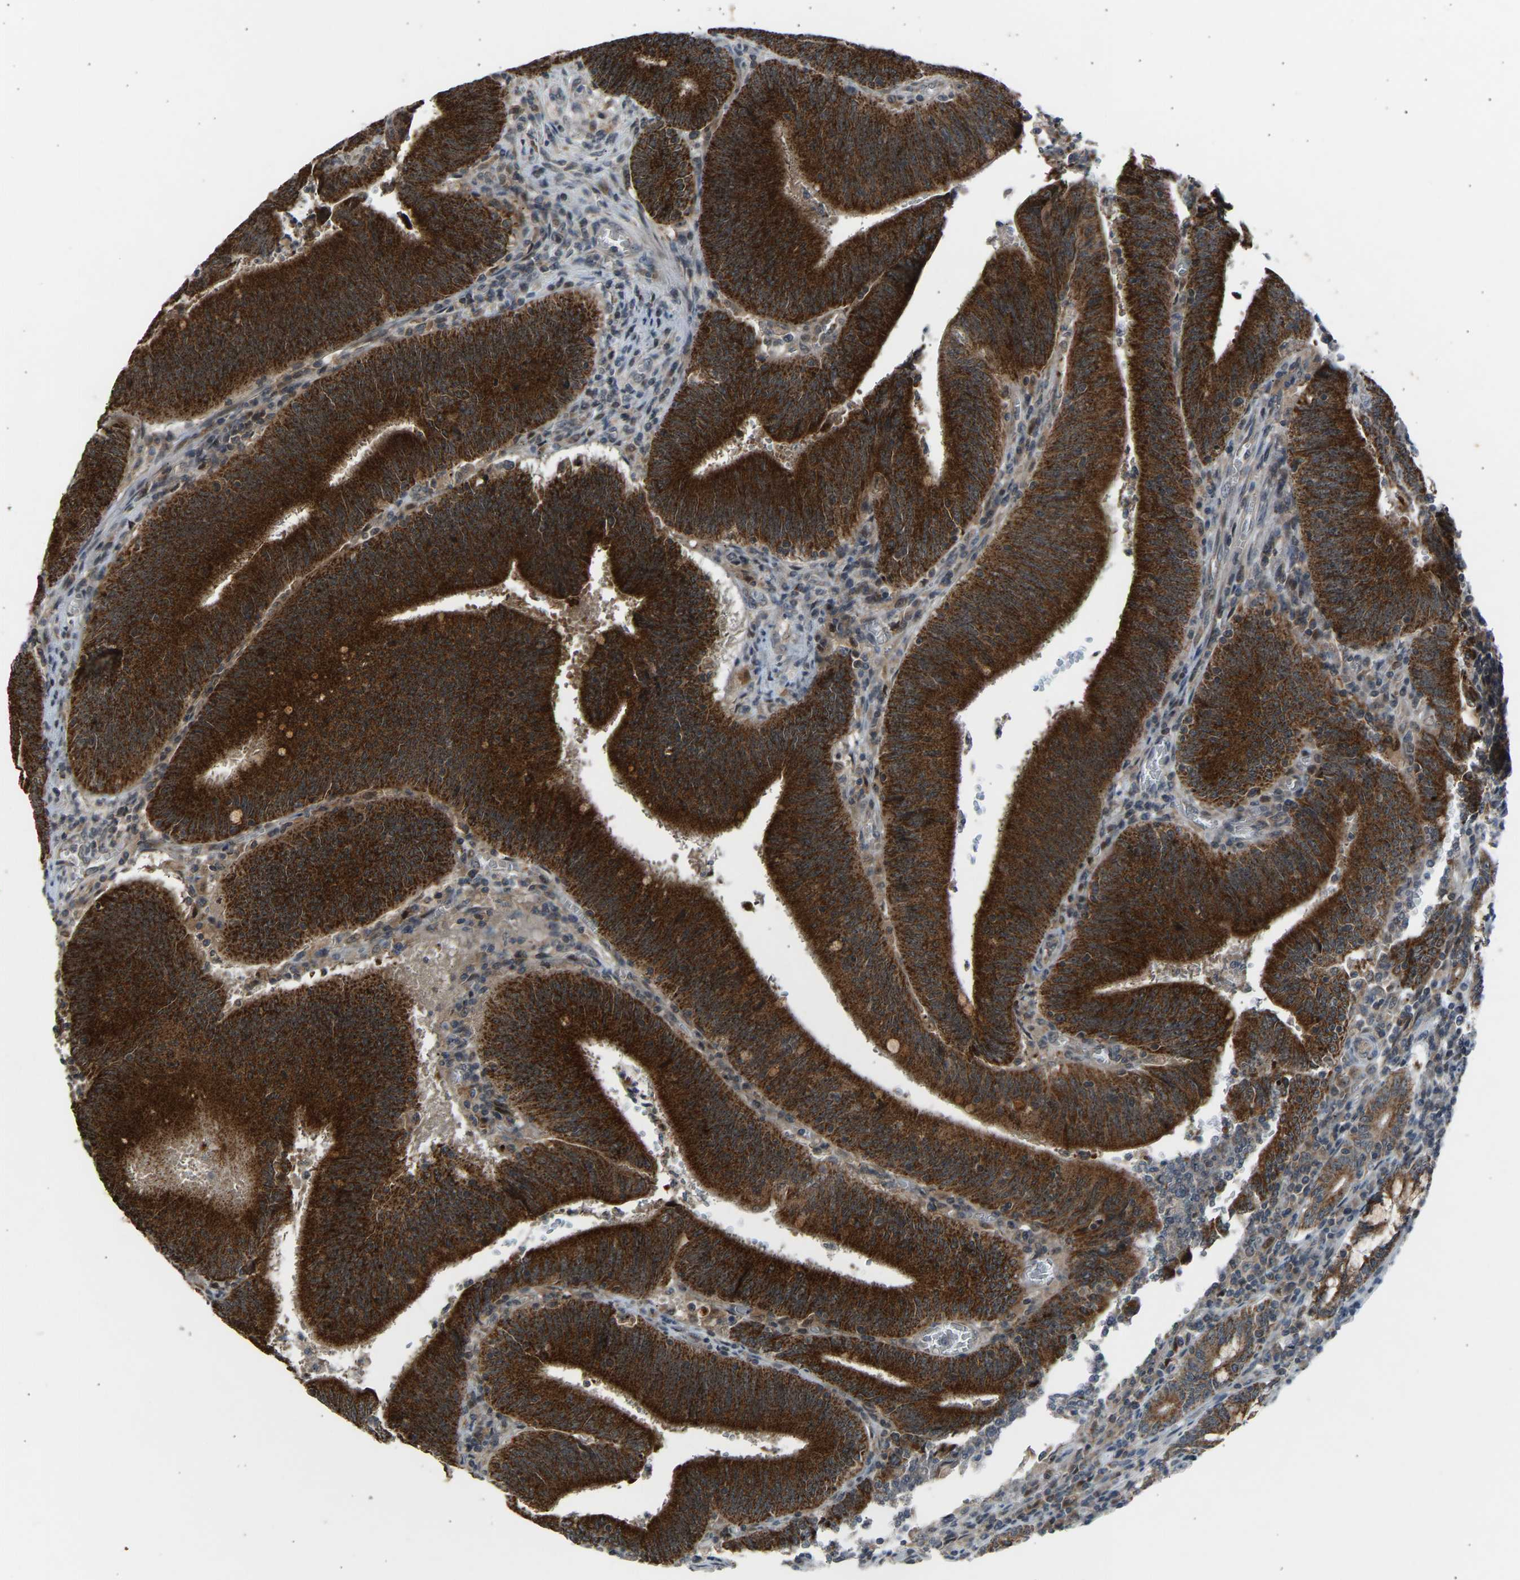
{"staining": {"intensity": "strong", "quantity": ">75%", "location": "cytoplasmic/membranous"}, "tissue": "colorectal cancer", "cell_type": "Tumor cells", "image_type": "cancer", "snomed": [{"axis": "morphology", "description": "Normal tissue, NOS"}, {"axis": "morphology", "description": "Adenocarcinoma, NOS"}, {"axis": "topography", "description": "Rectum"}], "caption": "Strong cytoplasmic/membranous positivity for a protein is appreciated in about >75% of tumor cells of adenocarcinoma (colorectal) using IHC.", "gene": "SLIRP", "patient": {"sex": "female", "age": 66}}